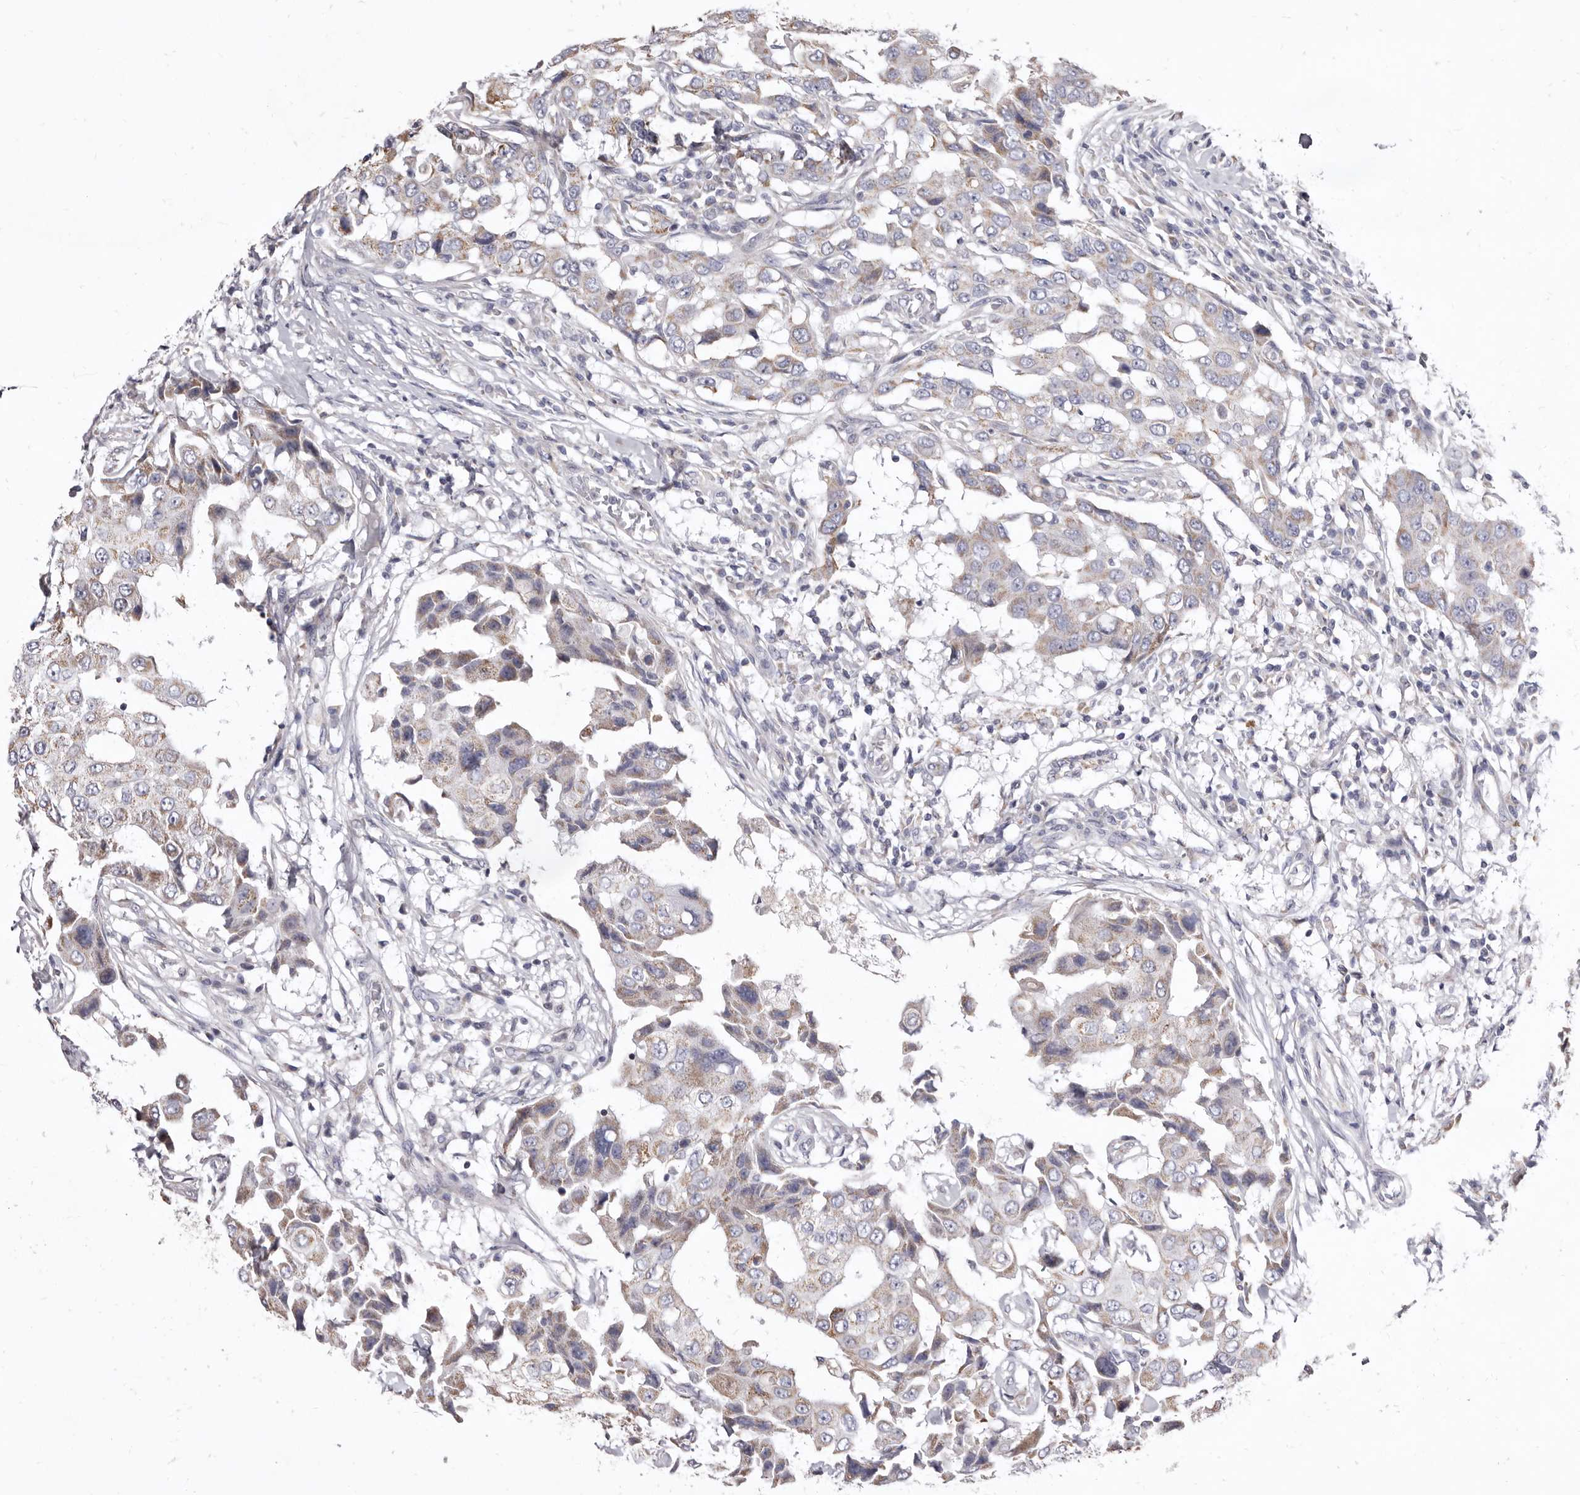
{"staining": {"intensity": "weak", "quantity": "<25%", "location": "cytoplasmic/membranous"}, "tissue": "breast cancer", "cell_type": "Tumor cells", "image_type": "cancer", "snomed": [{"axis": "morphology", "description": "Duct carcinoma"}, {"axis": "topography", "description": "Breast"}], "caption": "Tumor cells show no significant protein expression in invasive ductal carcinoma (breast). The staining was performed using DAB (3,3'-diaminobenzidine) to visualize the protein expression in brown, while the nuclei were stained in blue with hematoxylin (Magnification: 20x).", "gene": "CYP2E1", "patient": {"sex": "female", "age": 27}}